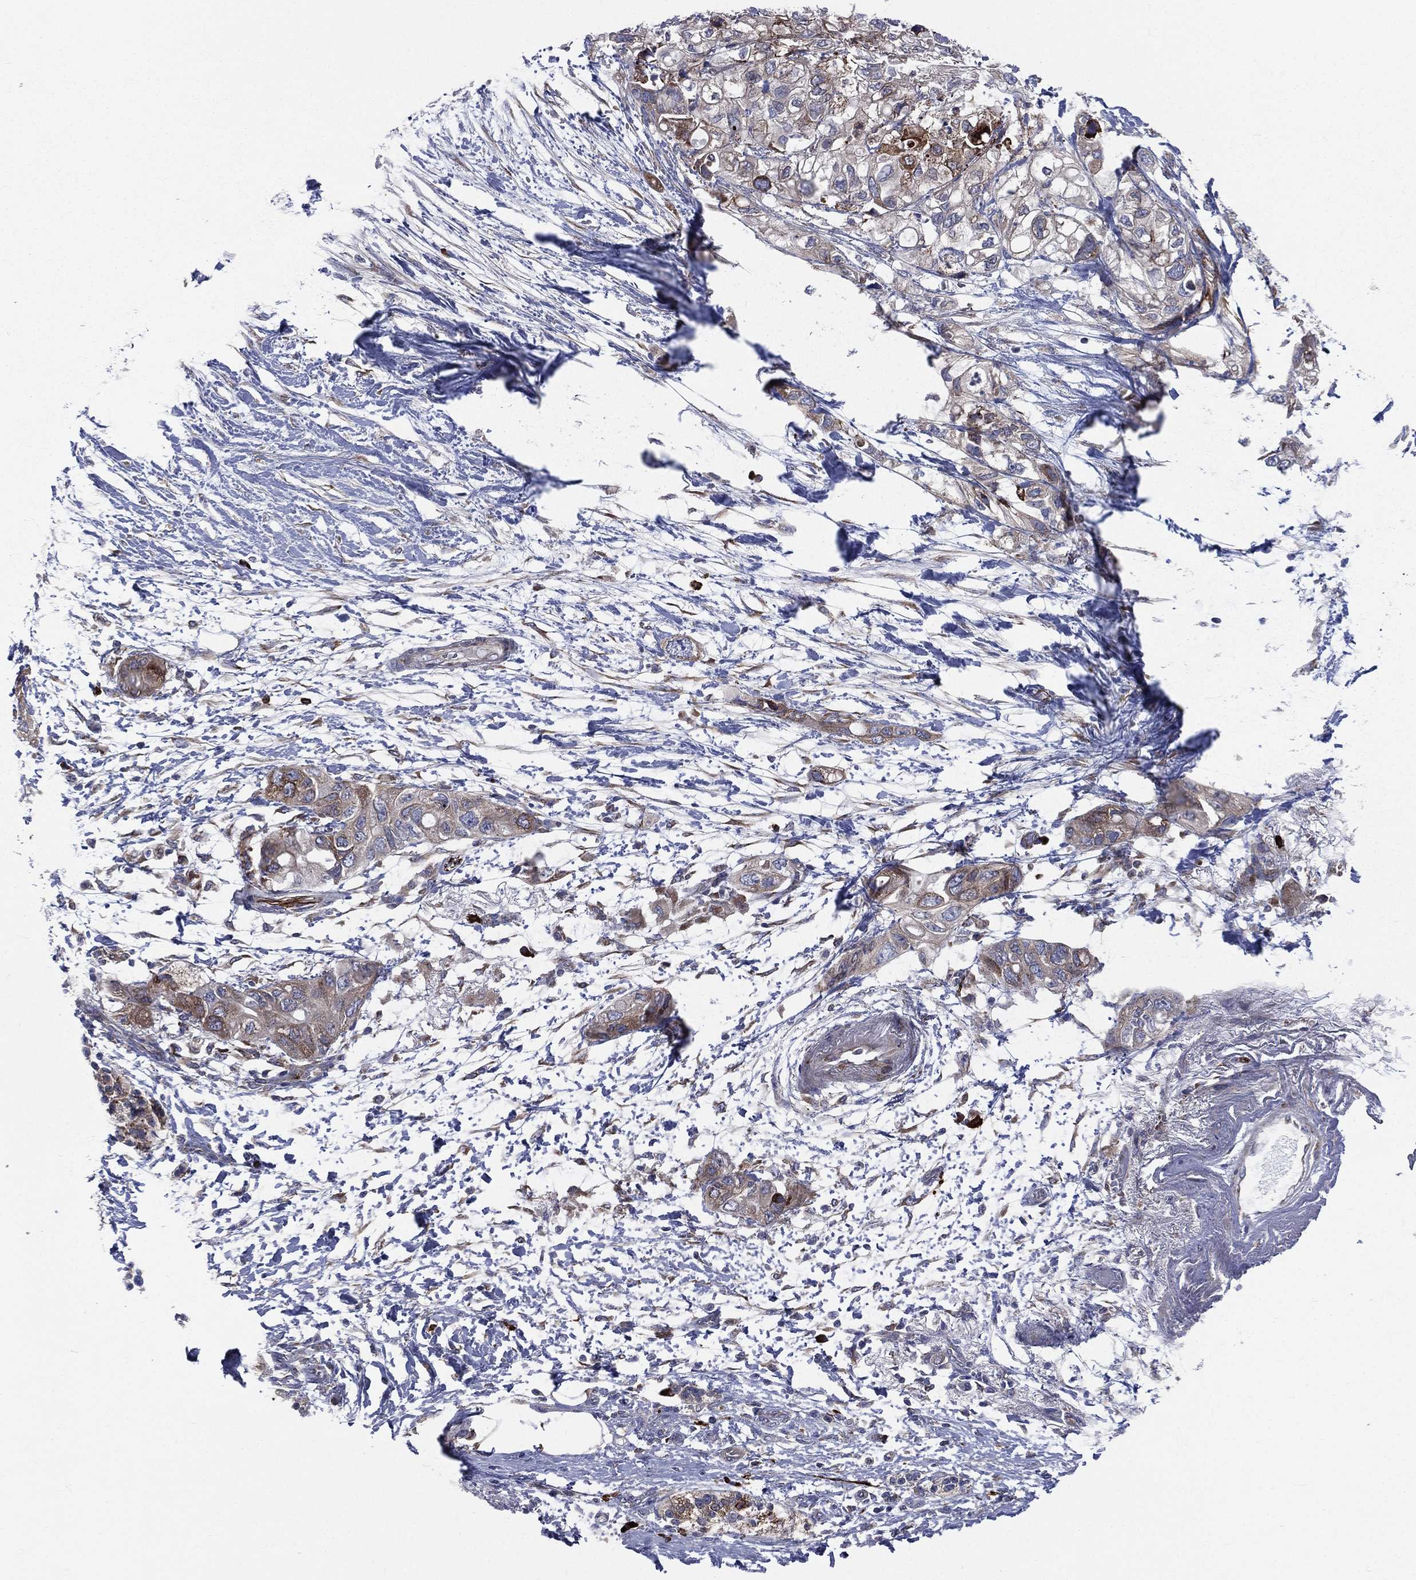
{"staining": {"intensity": "moderate", "quantity": ">75%", "location": "cytoplasmic/membranous"}, "tissue": "pancreatic cancer", "cell_type": "Tumor cells", "image_type": "cancer", "snomed": [{"axis": "morphology", "description": "Adenocarcinoma, NOS"}, {"axis": "topography", "description": "Pancreas"}], "caption": "Immunohistochemical staining of human pancreatic cancer displays medium levels of moderate cytoplasmic/membranous positivity in approximately >75% of tumor cells.", "gene": "CCDC159", "patient": {"sex": "female", "age": 72}}